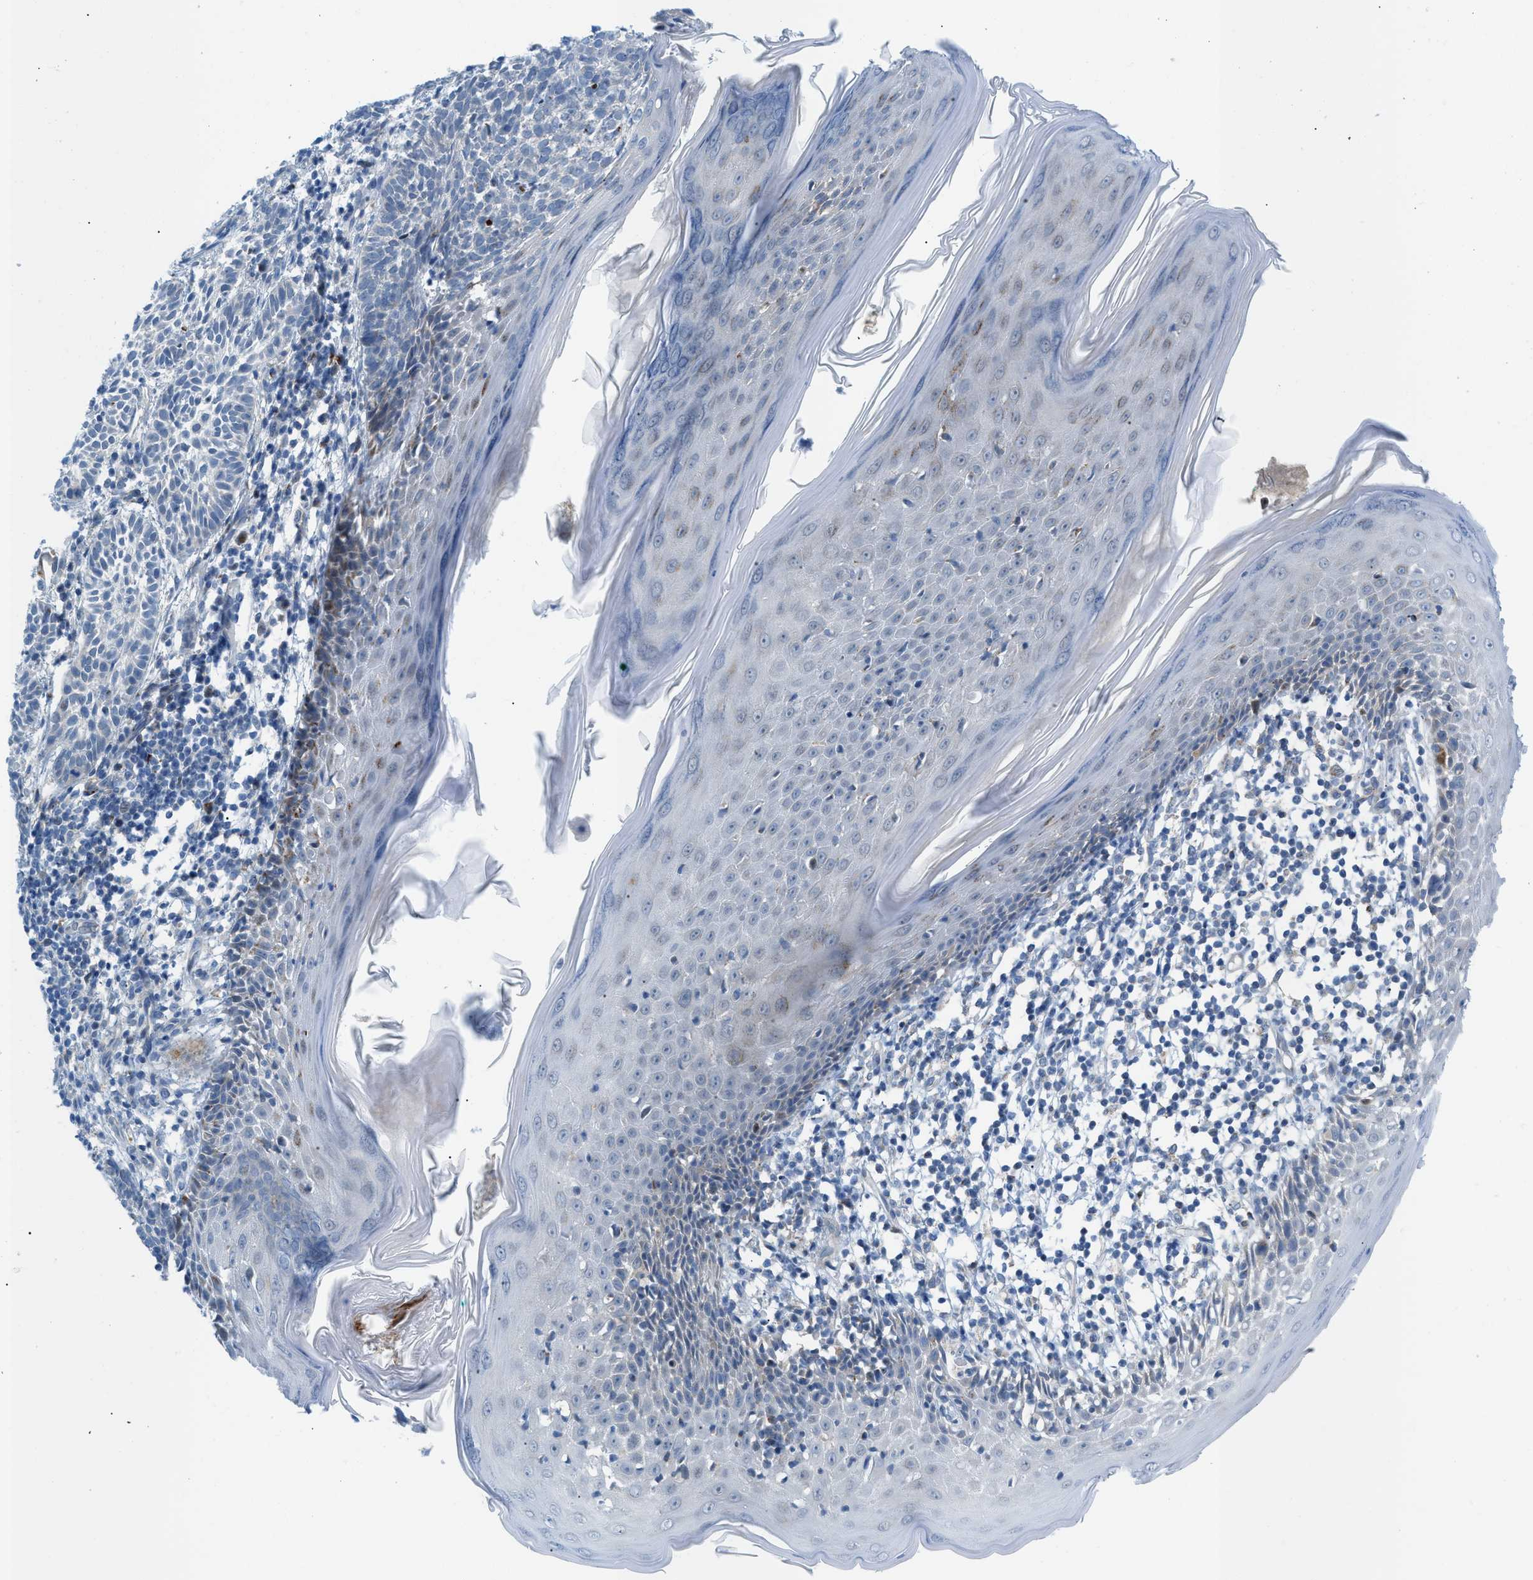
{"staining": {"intensity": "negative", "quantity": "none", "location": "none"}, "tissue": "skin cancer", "cell_type": "Tumor cells", "image_type": "cancer", "snomed": [{"axis": "morphology", "description": "Basal cell carcinoma"}, {"axis": "topography", "description": "Skin"}], "caption": "Protein analysis of skin cancer (basal cell carcinoma) shows no significant staining in tumor cells.", "gene": "RBBP9", "patient": {"sex": "male", "age": 60}}